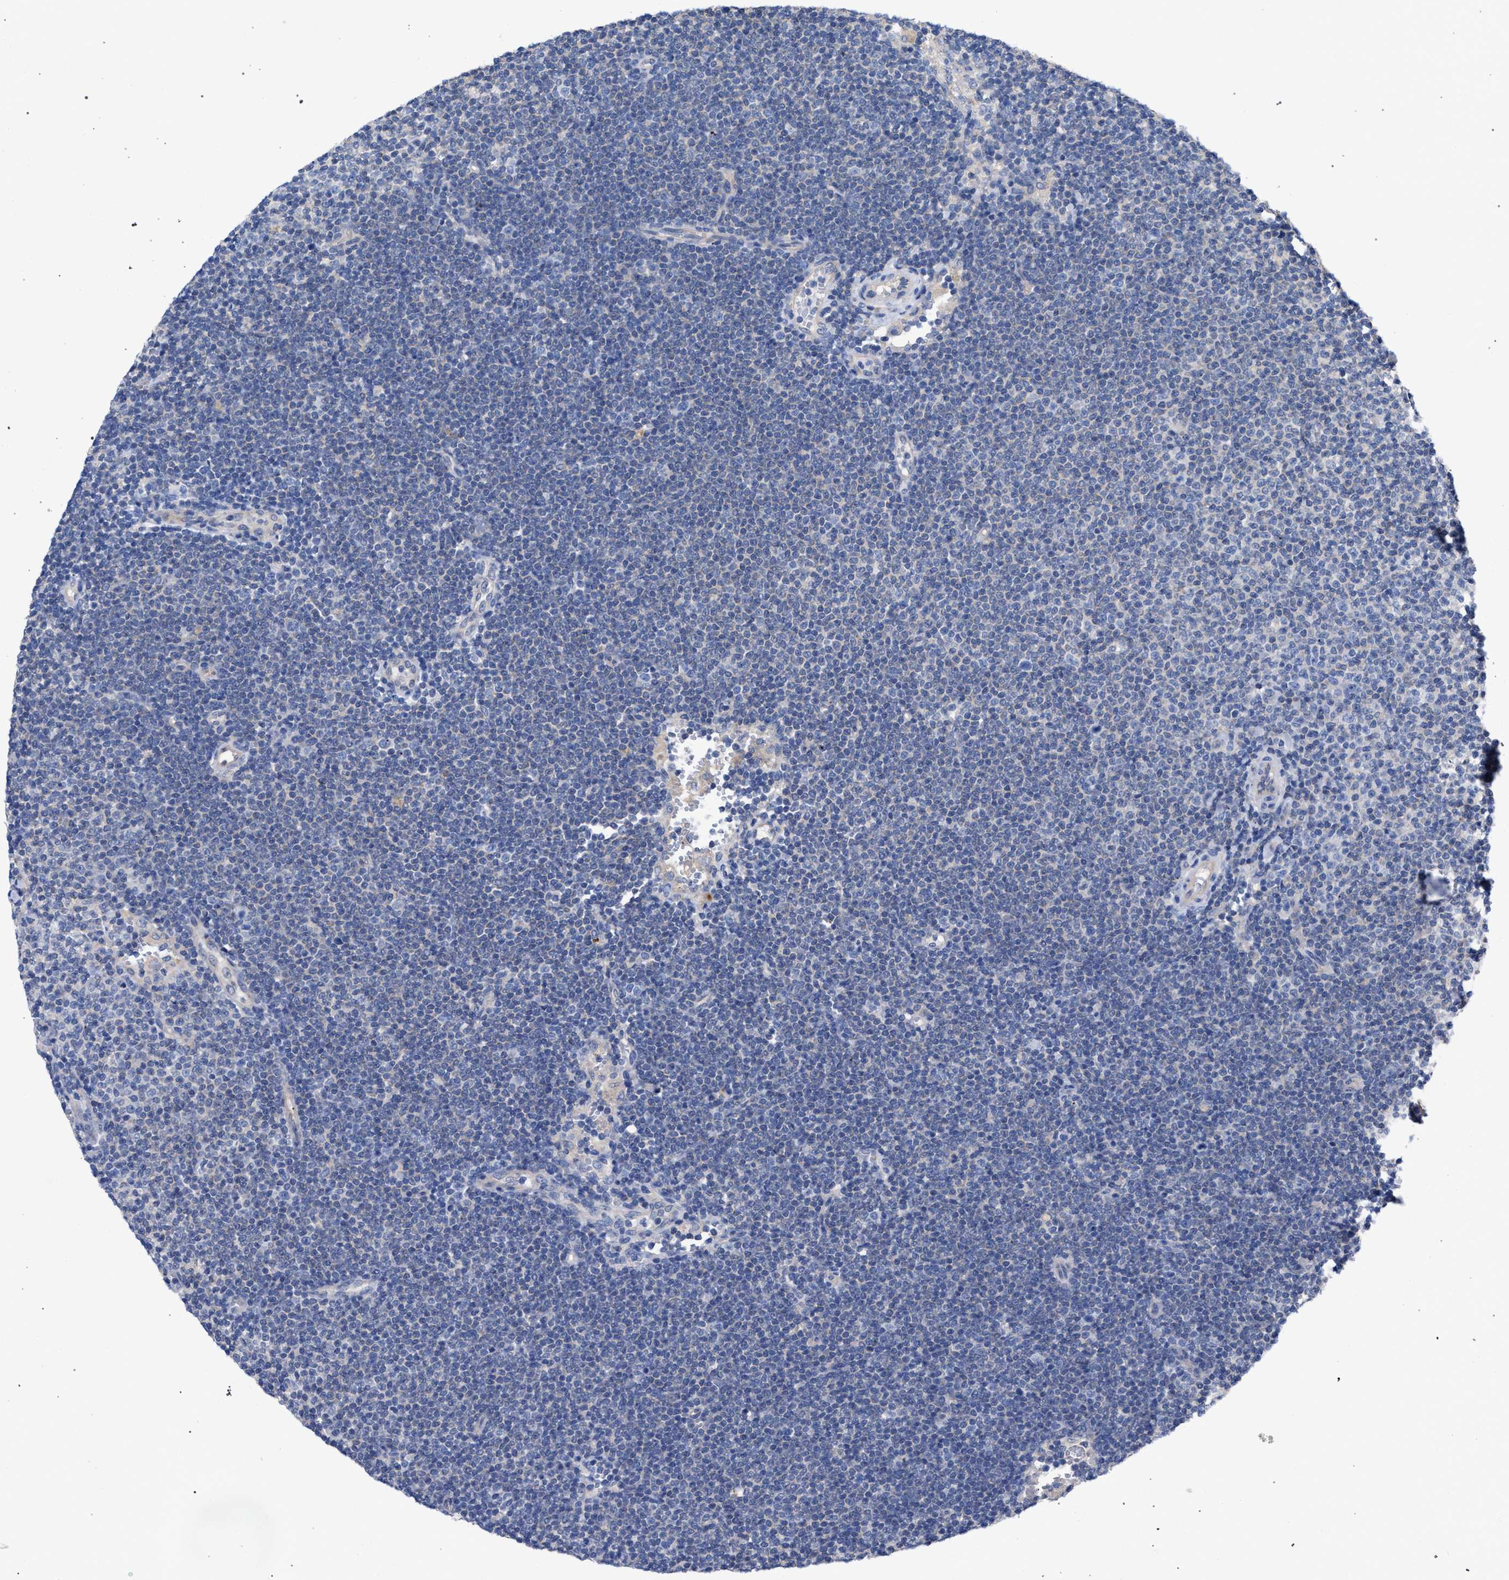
{"staining": {"intensity": "negative", "quantity": "none", "location": "none"}, "tissue": "lymphoma", "cell_type": "Tumor cells", "image_type": "cancer", "snomed": [{"axis": "morphology", "description": "Malignant lymphoma, non-Hodgkin's type, Low grade"}, {"axis": "topography", "description": "Lymph node"}], "caption": "Protein analysis of low-grade malignant lymphoma, non-Hodgkin's type demonstrates no significant expression in tumor cells.", "gene": "GMPR", "patient": {"sex": "female", "age": 53}}